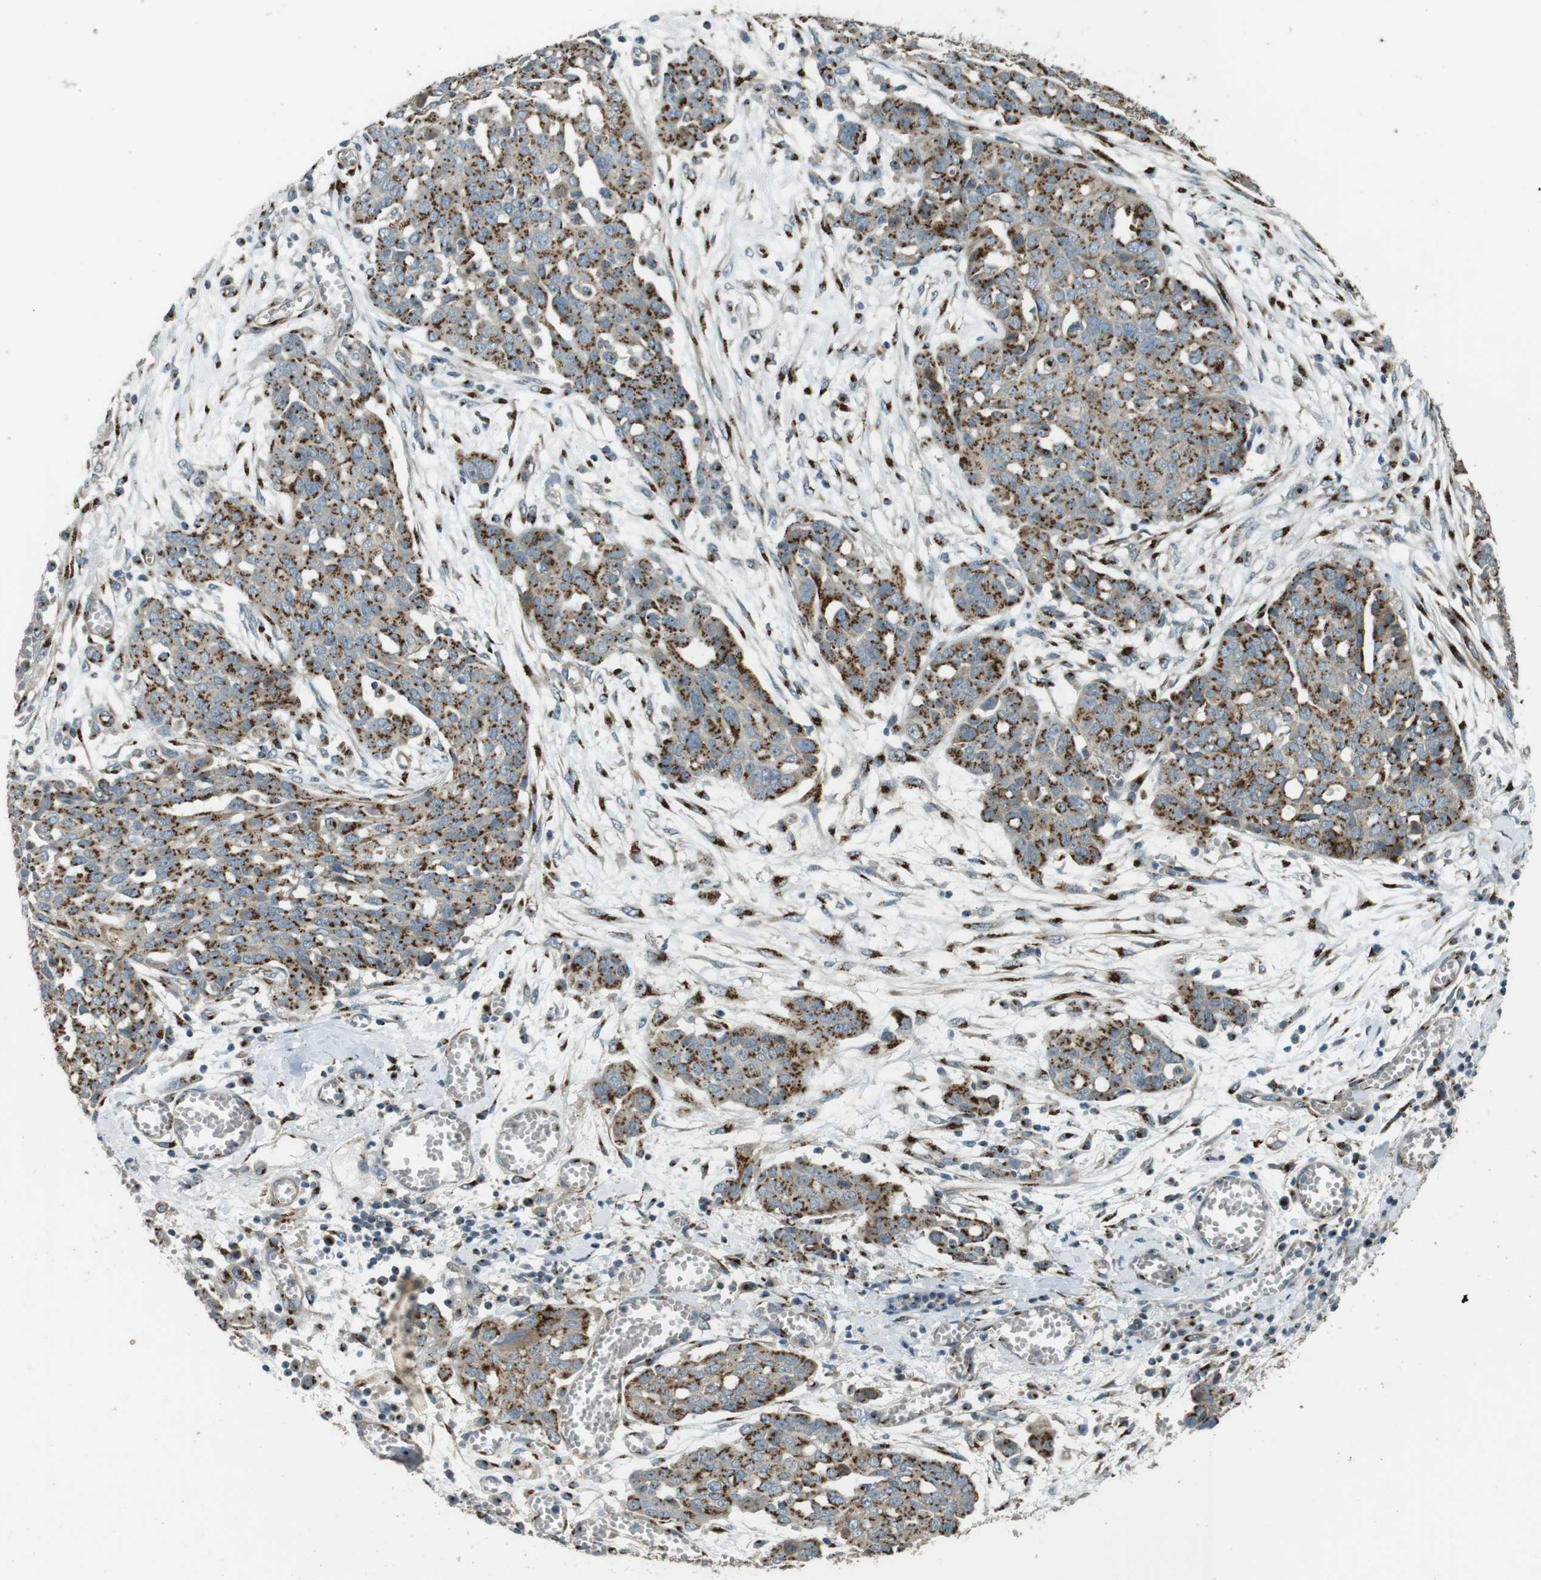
{"staining": {"intensity": "strong", "quantity": ">75%", "location": "cytoplasmic/membranous"}, "tissue": "ovarian cancer", "cell_type": "Tumor cells", "image_type": "cancer", "snomed": [{"axis": "morphology", "description": "Cystadenocarcinoma, serous, NOS"}, {"axis": "topography", "description": "Soft tissue"}, {"axis": "topography", "description": "Ovary"}], "caption": "Immunohistochemistry of serous cystadenocarcinoma (ovarian) reveals high levels of strong cytoplasmic/membranous expression in about >75% of tumor cells. (IHC, brightfield microscopy, high magnification).", "gene": "TMEM115", "patient": {"sex": "female", "age": 57}}